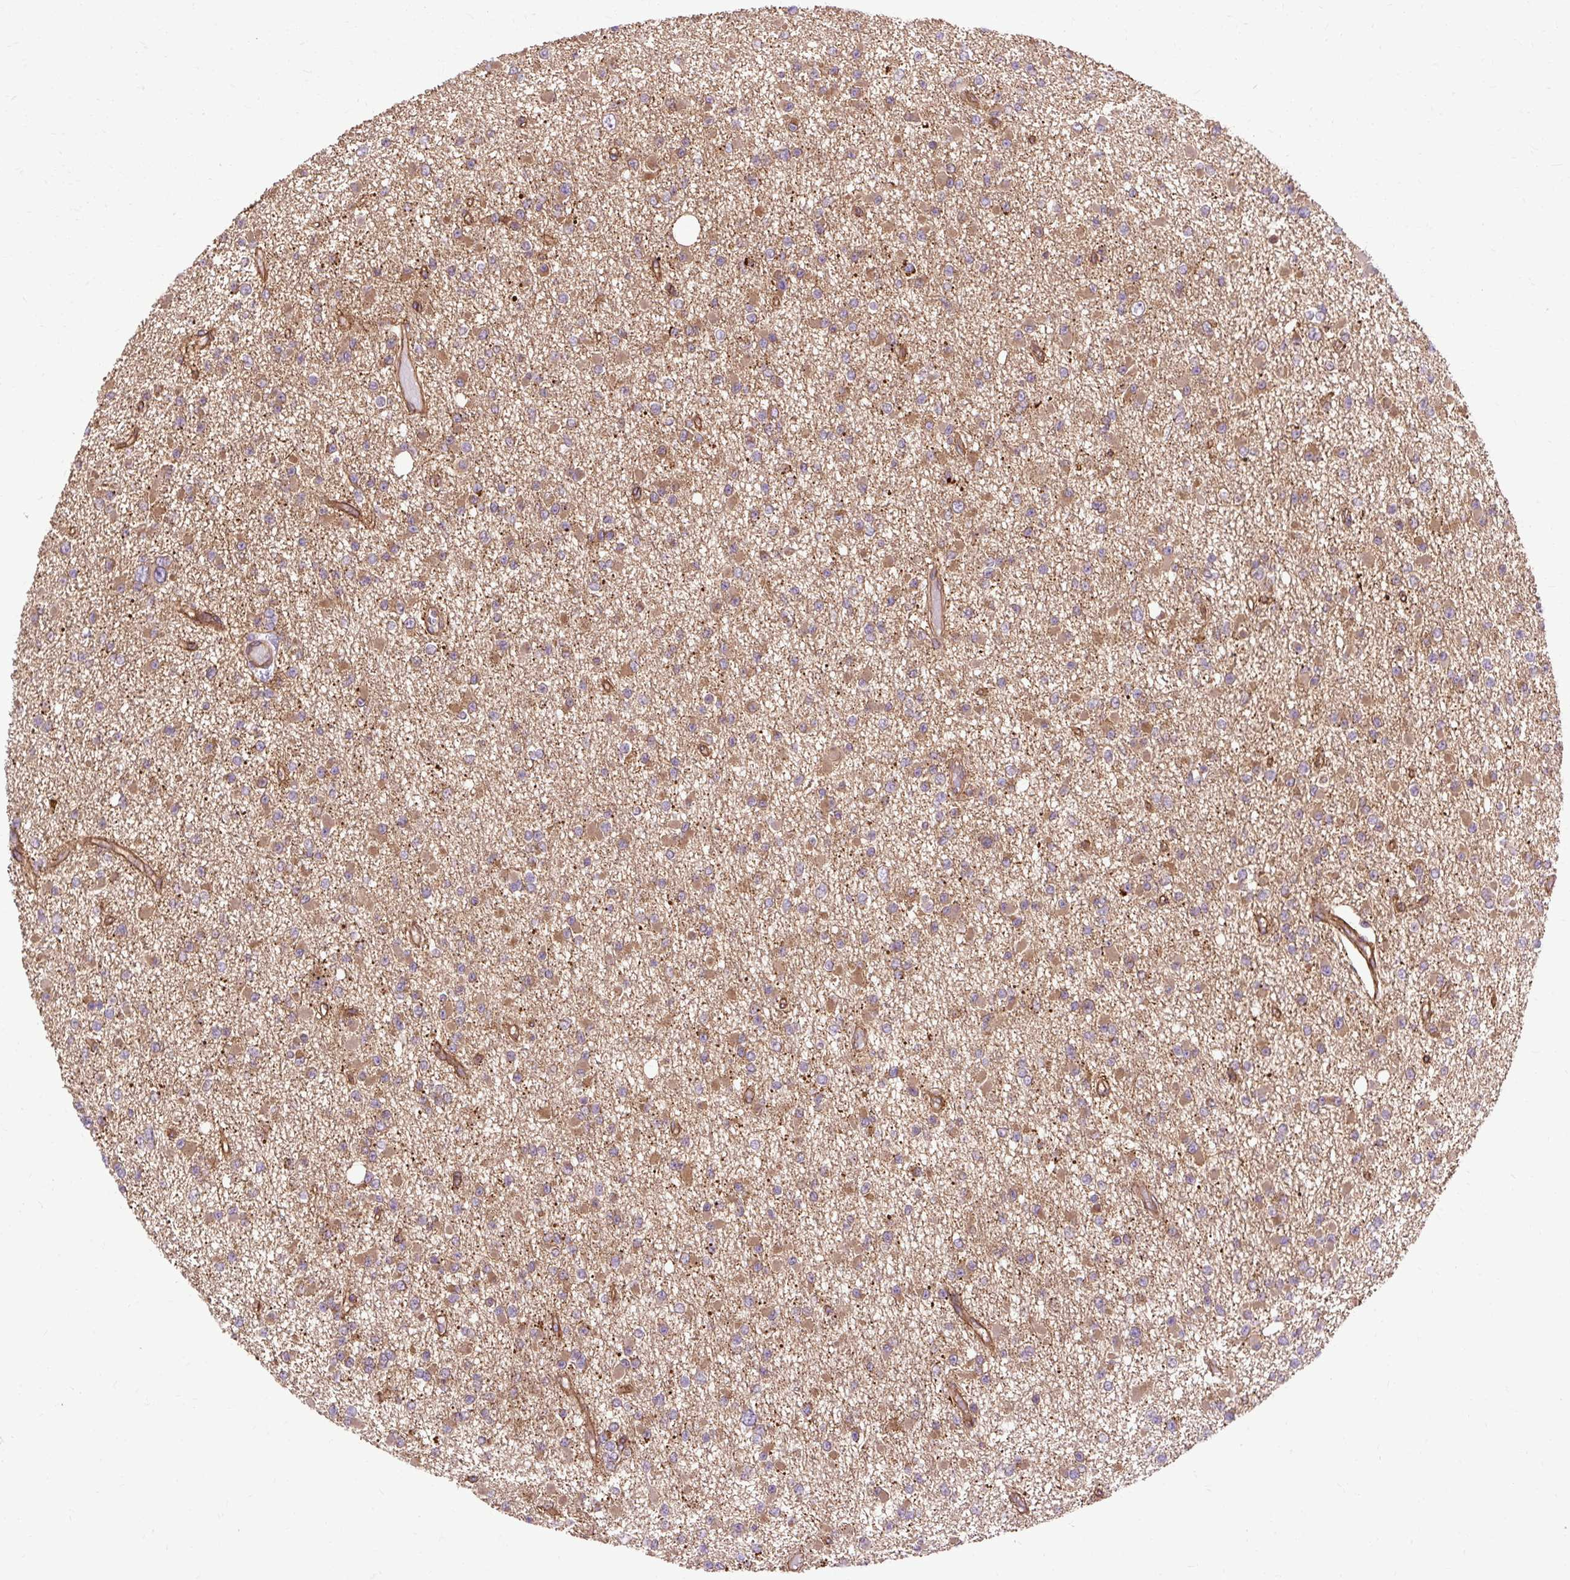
{"staining": {"intensity": "moderate", "quantity": ">75%", "location": "cytoplasmic/membranous"}, "tissue": "glioma", "cell_type": "Tumor cells", "image_type": "cancer", "snomed": [{"axis": "morphology", "description": "Glioma, malignant, Low grade"}, {"axis": "topography", "description": "Brain"}], "caption": "Moderate cytoplasmic/membranous protein positivity is present in approximately >75% of tumor cells in malignant glioma (low-grade). (Stains: DAB (3,3'-diaminobenzidine) in brown, nuclei in blue, Microscopy: brightfield microscopy at high magnification).", "gene": "CCDC93", "patient": {"sex": "female", "age": 22}}